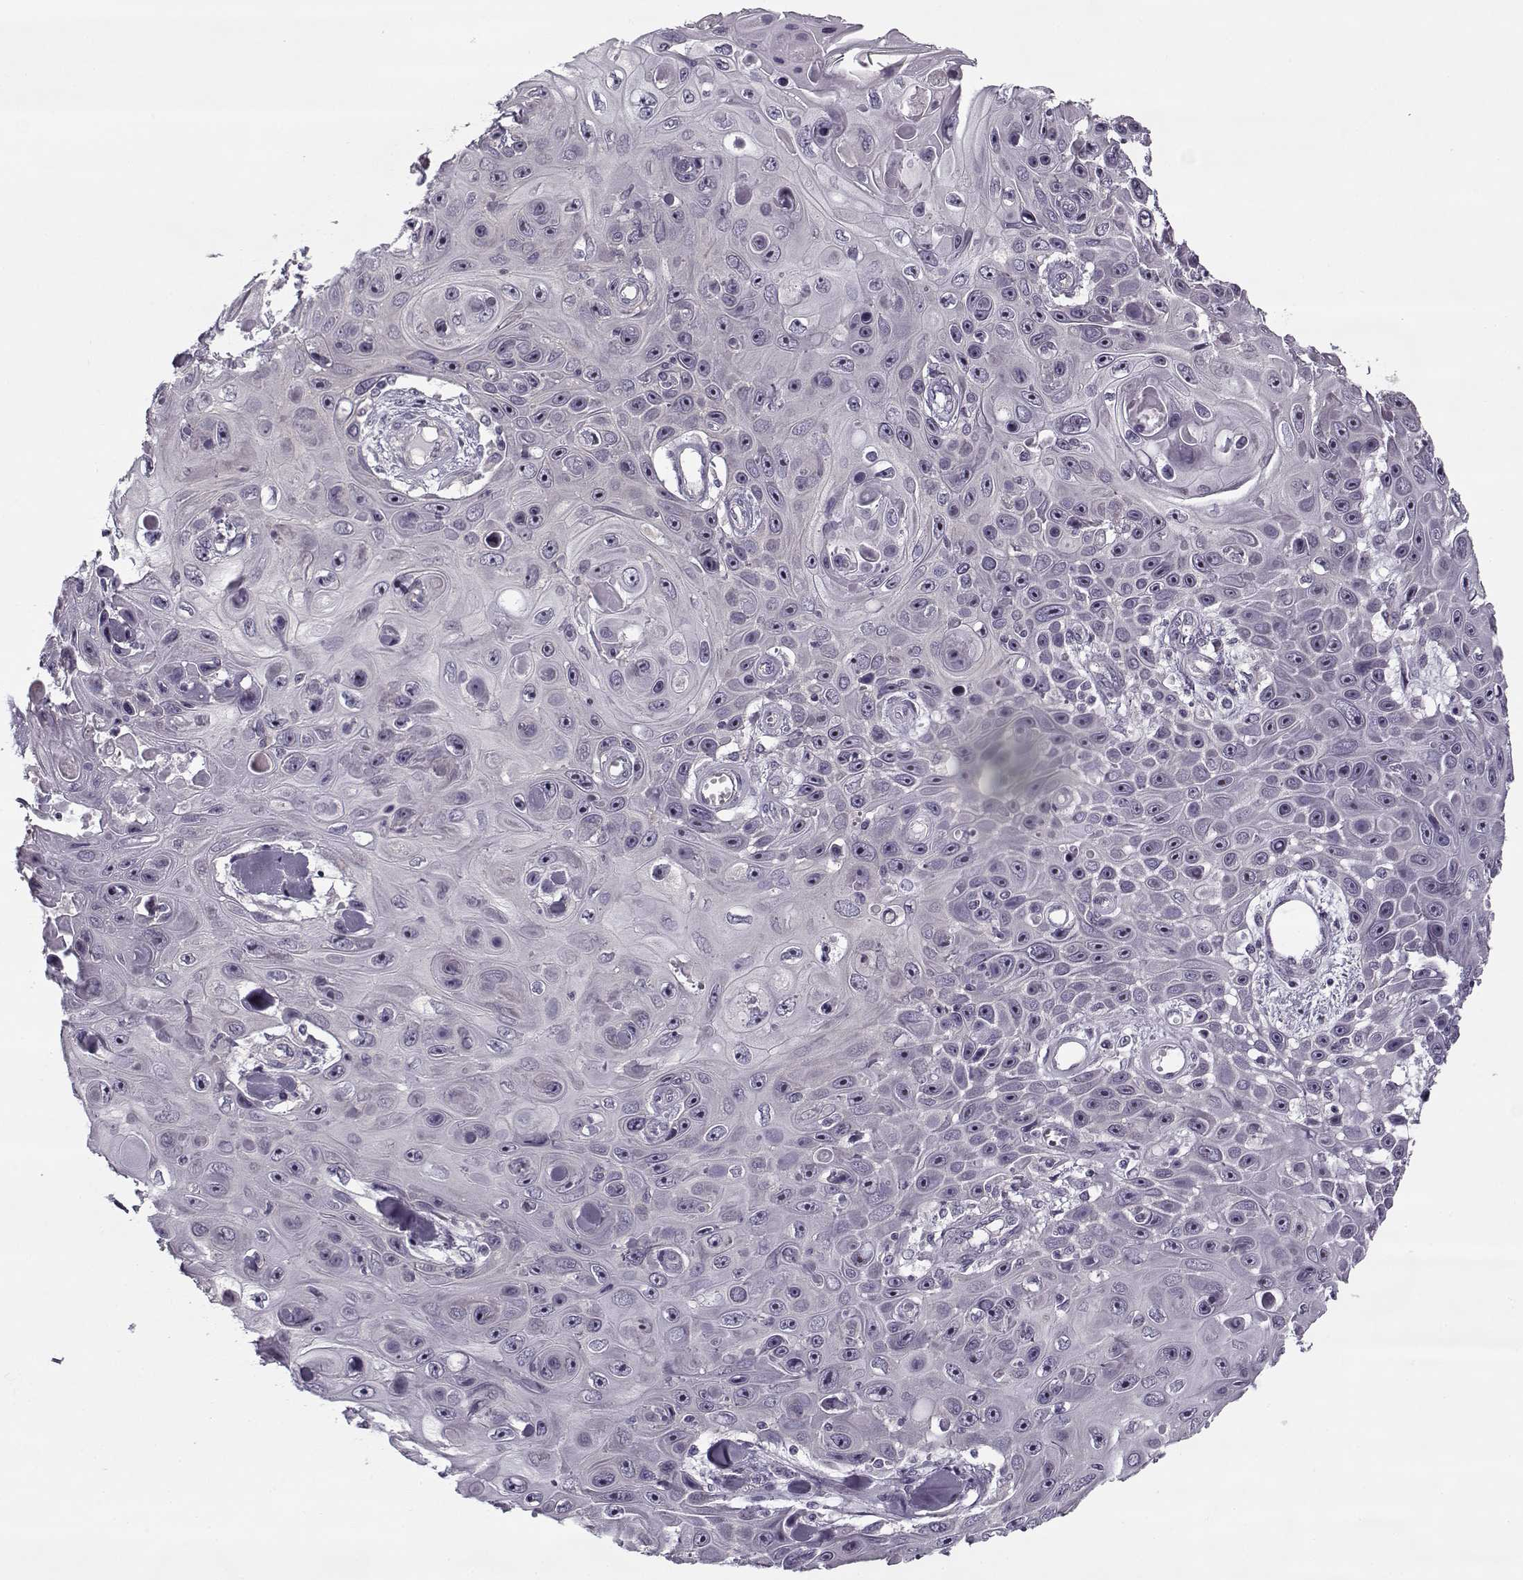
{"staining": {"intensity": "negative", "quantity": "none", "location": "none"}, "tissue": "skin cancer", "cell_type": "Tumor cells", "image_type": "cancer", "snomed": [{"axis": "morphology", "description": "Squamous cell carcinoma, NOS"}, {"axis": "topography", "description": "Skin"}], "caption": "Immunohistochemical staining of squamous cell carcinoma (skin) exhibits no significant expression in tumor cells.", "gene": "PNMT", "patient": {"sex": "male", "age": 82}}